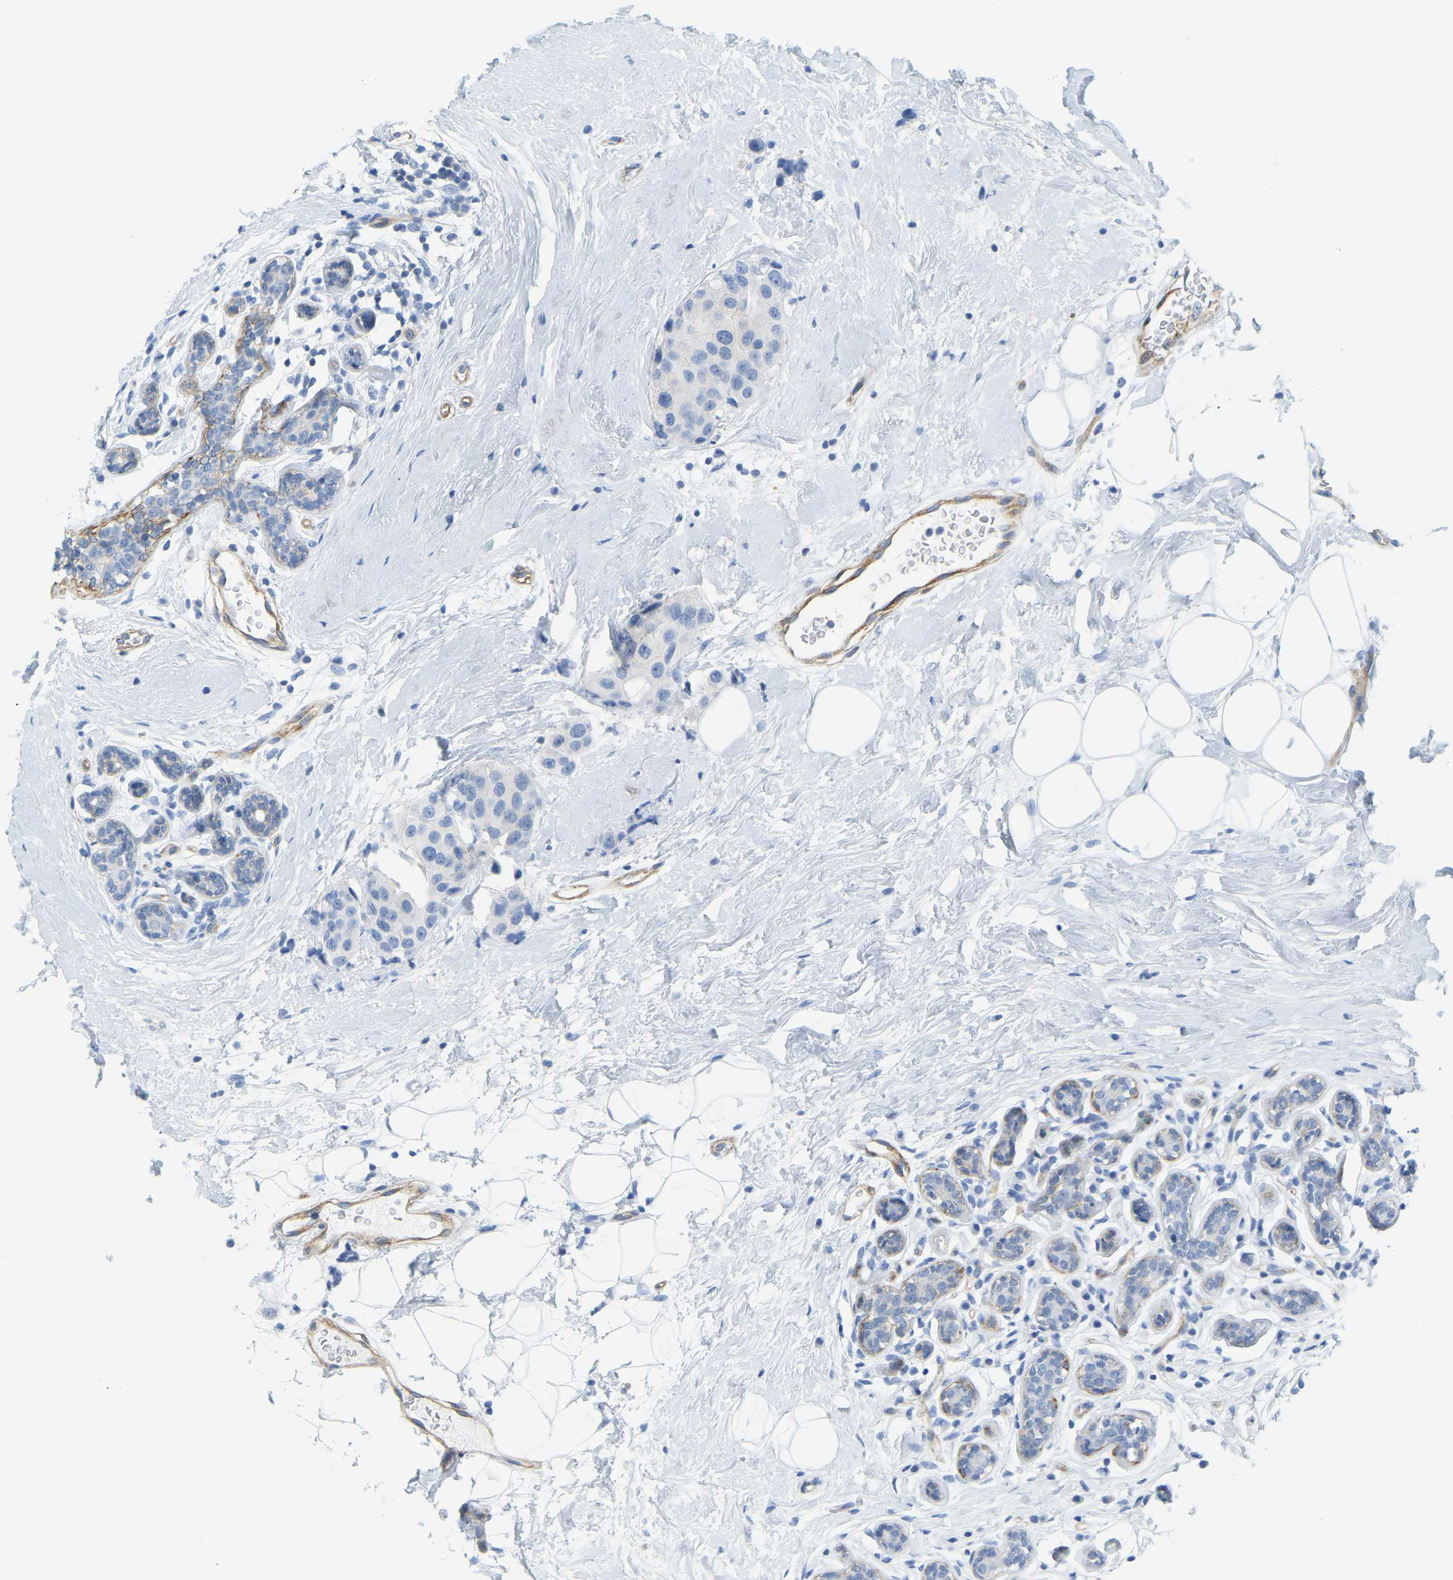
{"staining": {"intensity": "negative", "quantity": "none", "location": "none"}, "tissue": "breast cancer", "cell_type": "Tumor cells", "image_type": "cancer", "snomed": [{"axis": "morphology", "description": "Normal tissue, NOS"}, {"axis": "morphology", "description": "Duct carcinoma"}, {"axis": "topography", "description": "Breast"}], "caption": "Immunohistochemical staining of breast cancer shows no significant positivity in tumor cells. The staining was performed using DAB (3,3'-diaminobenzidine) to visualize the protein expression in brown, while the nuclei were stained in blue with hematoxylin (Magnification: 20x).", "gene": "MYL3", "patient": {"sex": "female", "age": 39}}